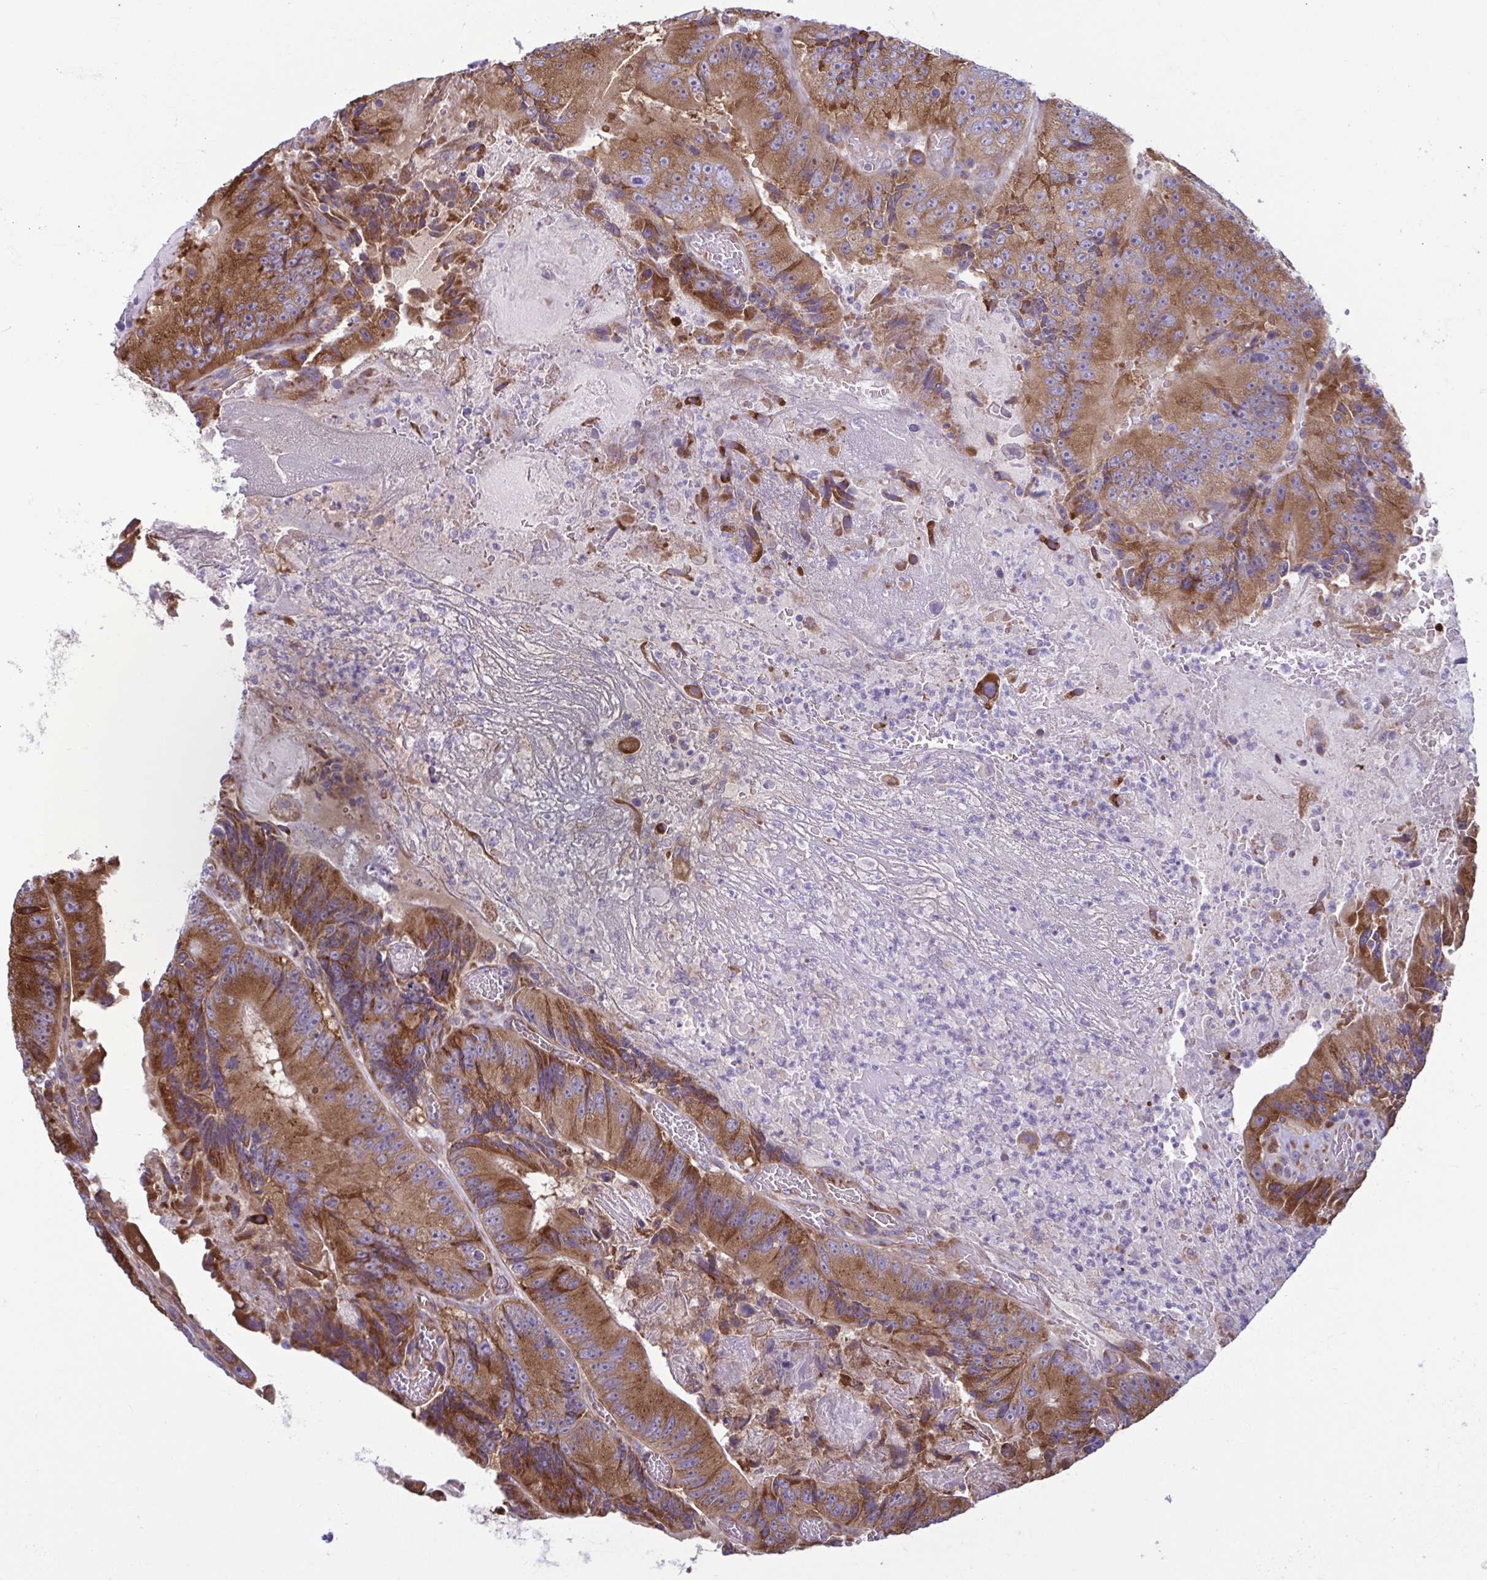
{"staining": {"intensity": "strong", "quantity": ">75%", "location": "cytoplasmic/membranous"}, "tissue": "colorectal cancer", "cell_type": "Tumor cells", "image_type": "cancer", "snomed": [{"axis": "morphology", "description": "Adenocarcinoma, NOS"}, {"axis": "topography", "description": "Colon"}], "caption": "Protein expression analysis of human colorectal adenocarcinoma reveals strong cytoplasmic/membranous expression in approximately >75% of tumor cells. The staining was performed using DAB to visualize the protein expression in brown, while the nuclei were stained in blue with hematoxylin (Magnification: 20x).", "gene": "RPS16", "patient": {"sex": "female", "age": 86}}